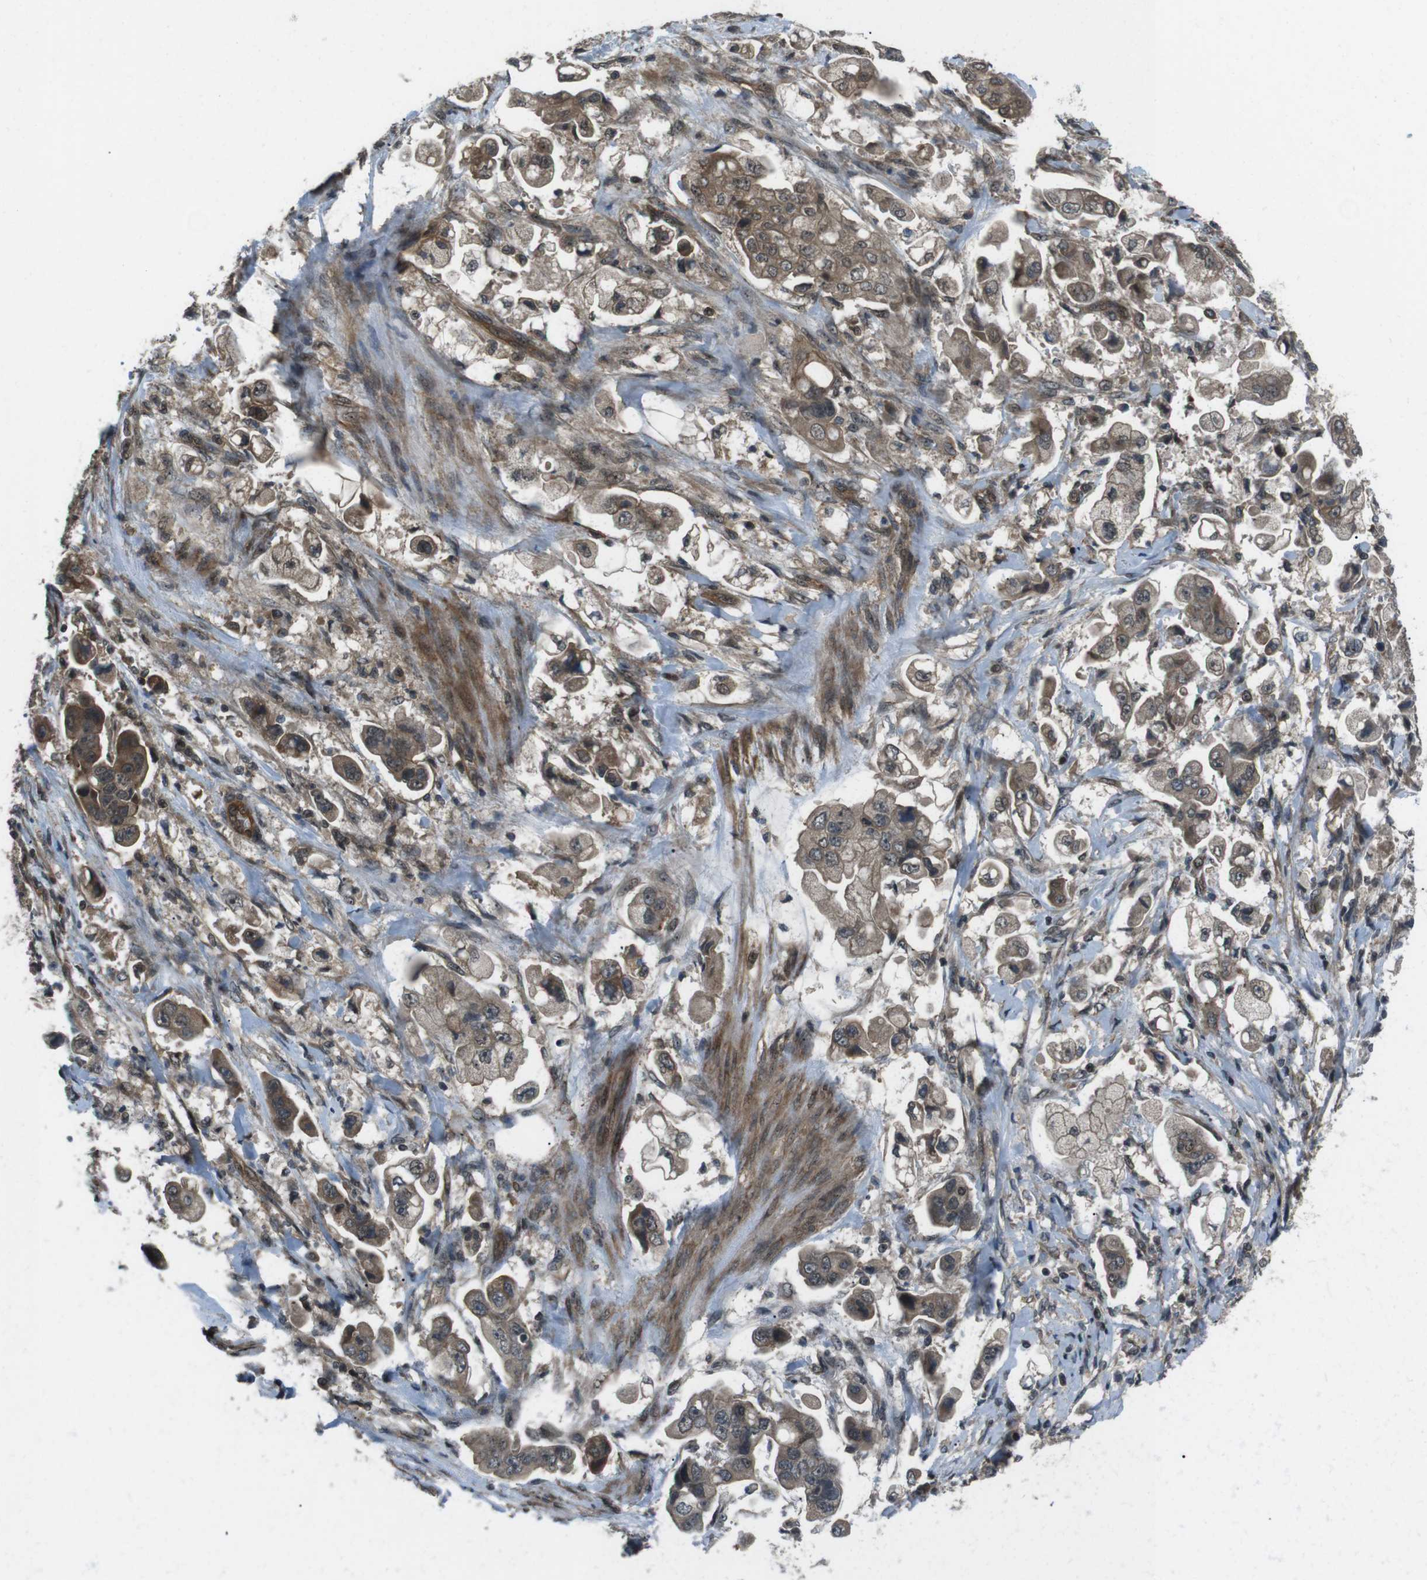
{"staining": {"intensity": "moderate", "quantity": ">75%", "location": "cytoplasmic/membranous,nuclear"}, "tissue": "stomach cancer", "cell_type": "Tumor cells", "image_type": "cancer", "snomed": [{"axis": "morphology", "description": "Adenocarcinoma, NOS"}, {"axis": "topography", "description": "Stomach"}], "caption": "Protein staining displays moderate cytoplasmic/membranous and nuclear expression in approximately >75% of tumor cells in stomach cancer (adenocarcinoma).", "gene": "TIAM2", "patient": {"sex": "male", "age": 62}}